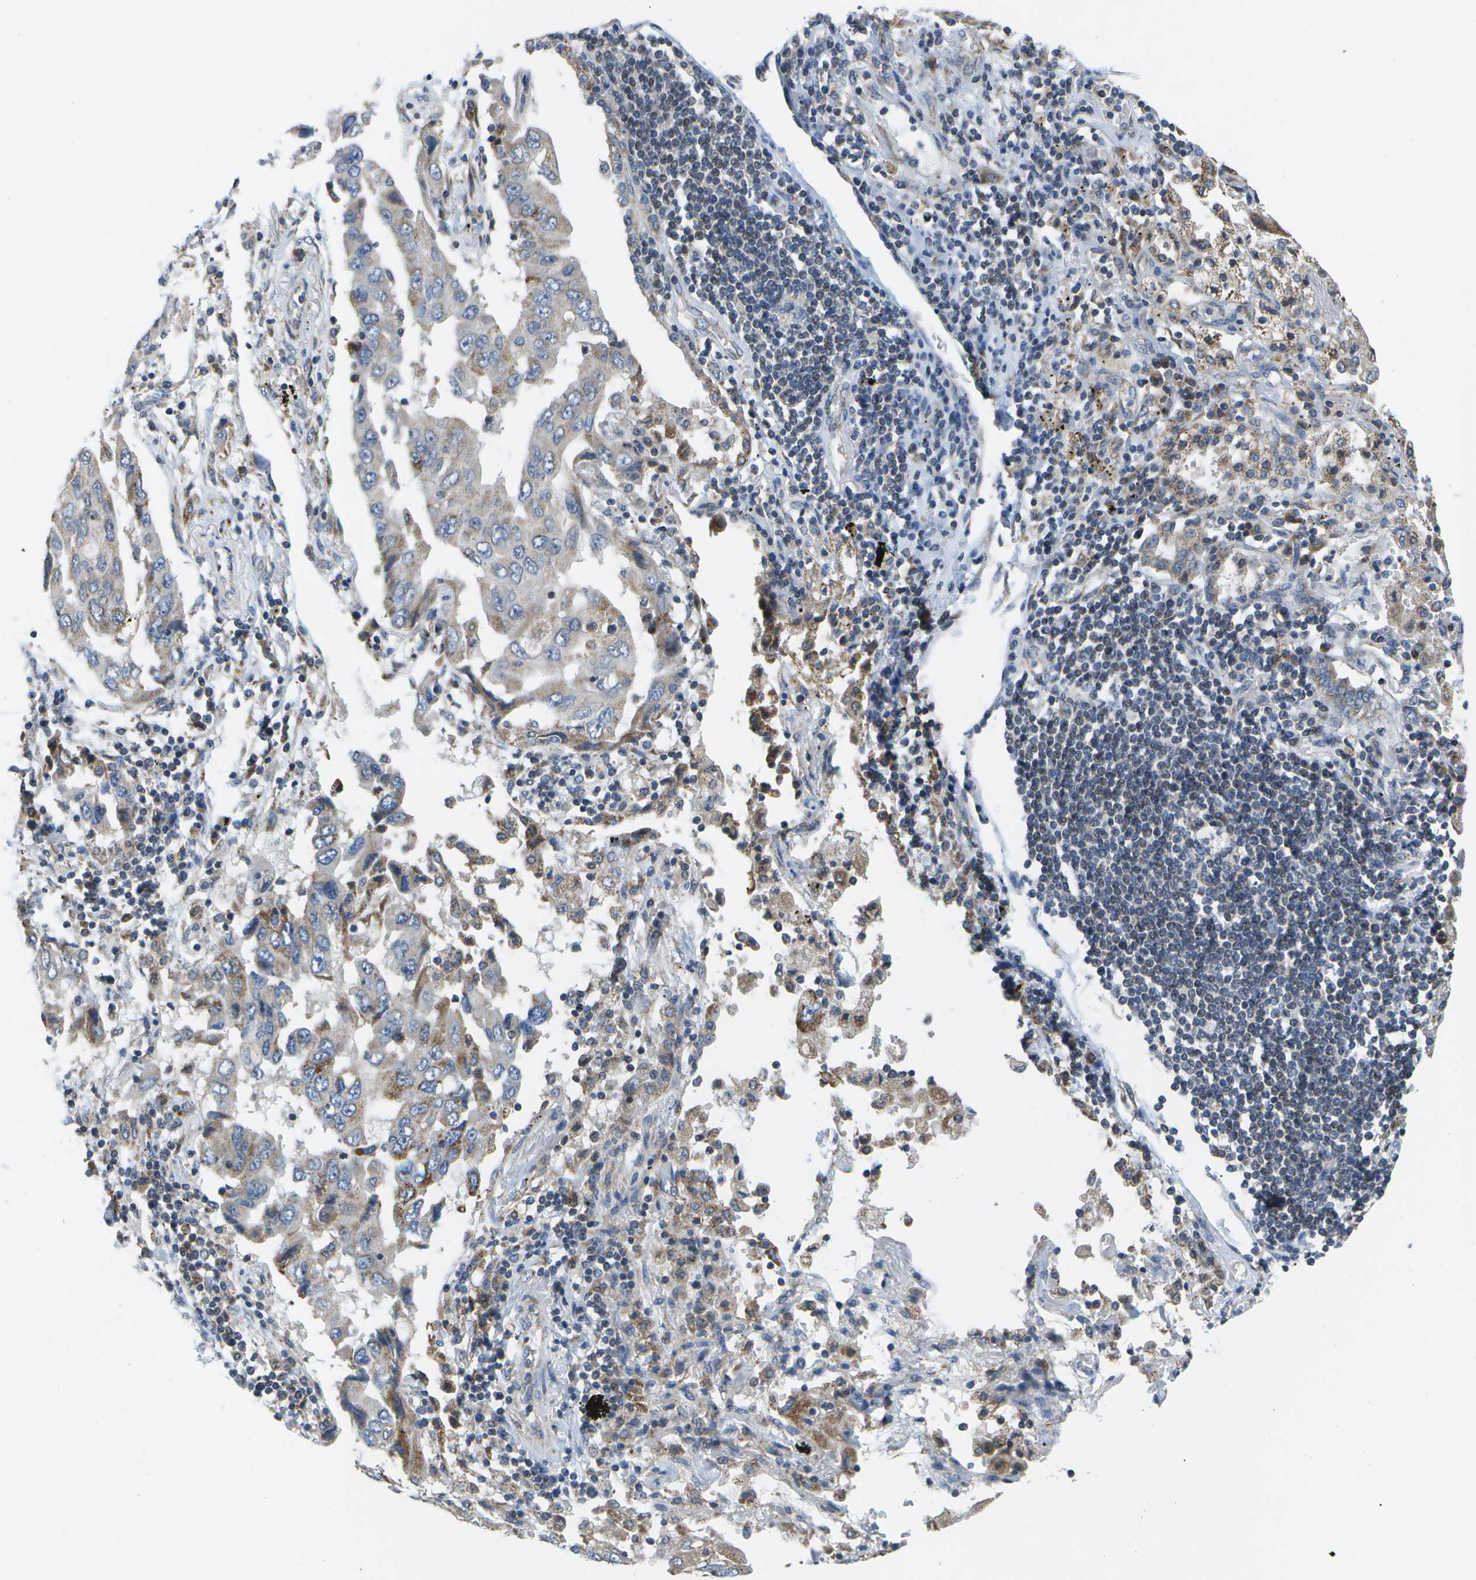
{"staining": {"intensity": "moderate", "quantity": "<25%", "location": "cytoplasmic/membranous"}, "tissue": "lung cancer", "cell_type": "Tumor cells", "image_type": "cancer", "snomed": [{"axis": "morphology", "description": "Adenocarcinoma, NOS"}, {"axis": "topography", "description": "Lung"}], "caption": "DAB (3,3'-diaminobenzidine) immunohistochemical staining of human lung adenocarcinoma displays moderate cytoplasmic/membranous protein expression in about <25% of tumor cells.", "gene": "HADHA", "patient": {"sex": "female", "age": 65}}